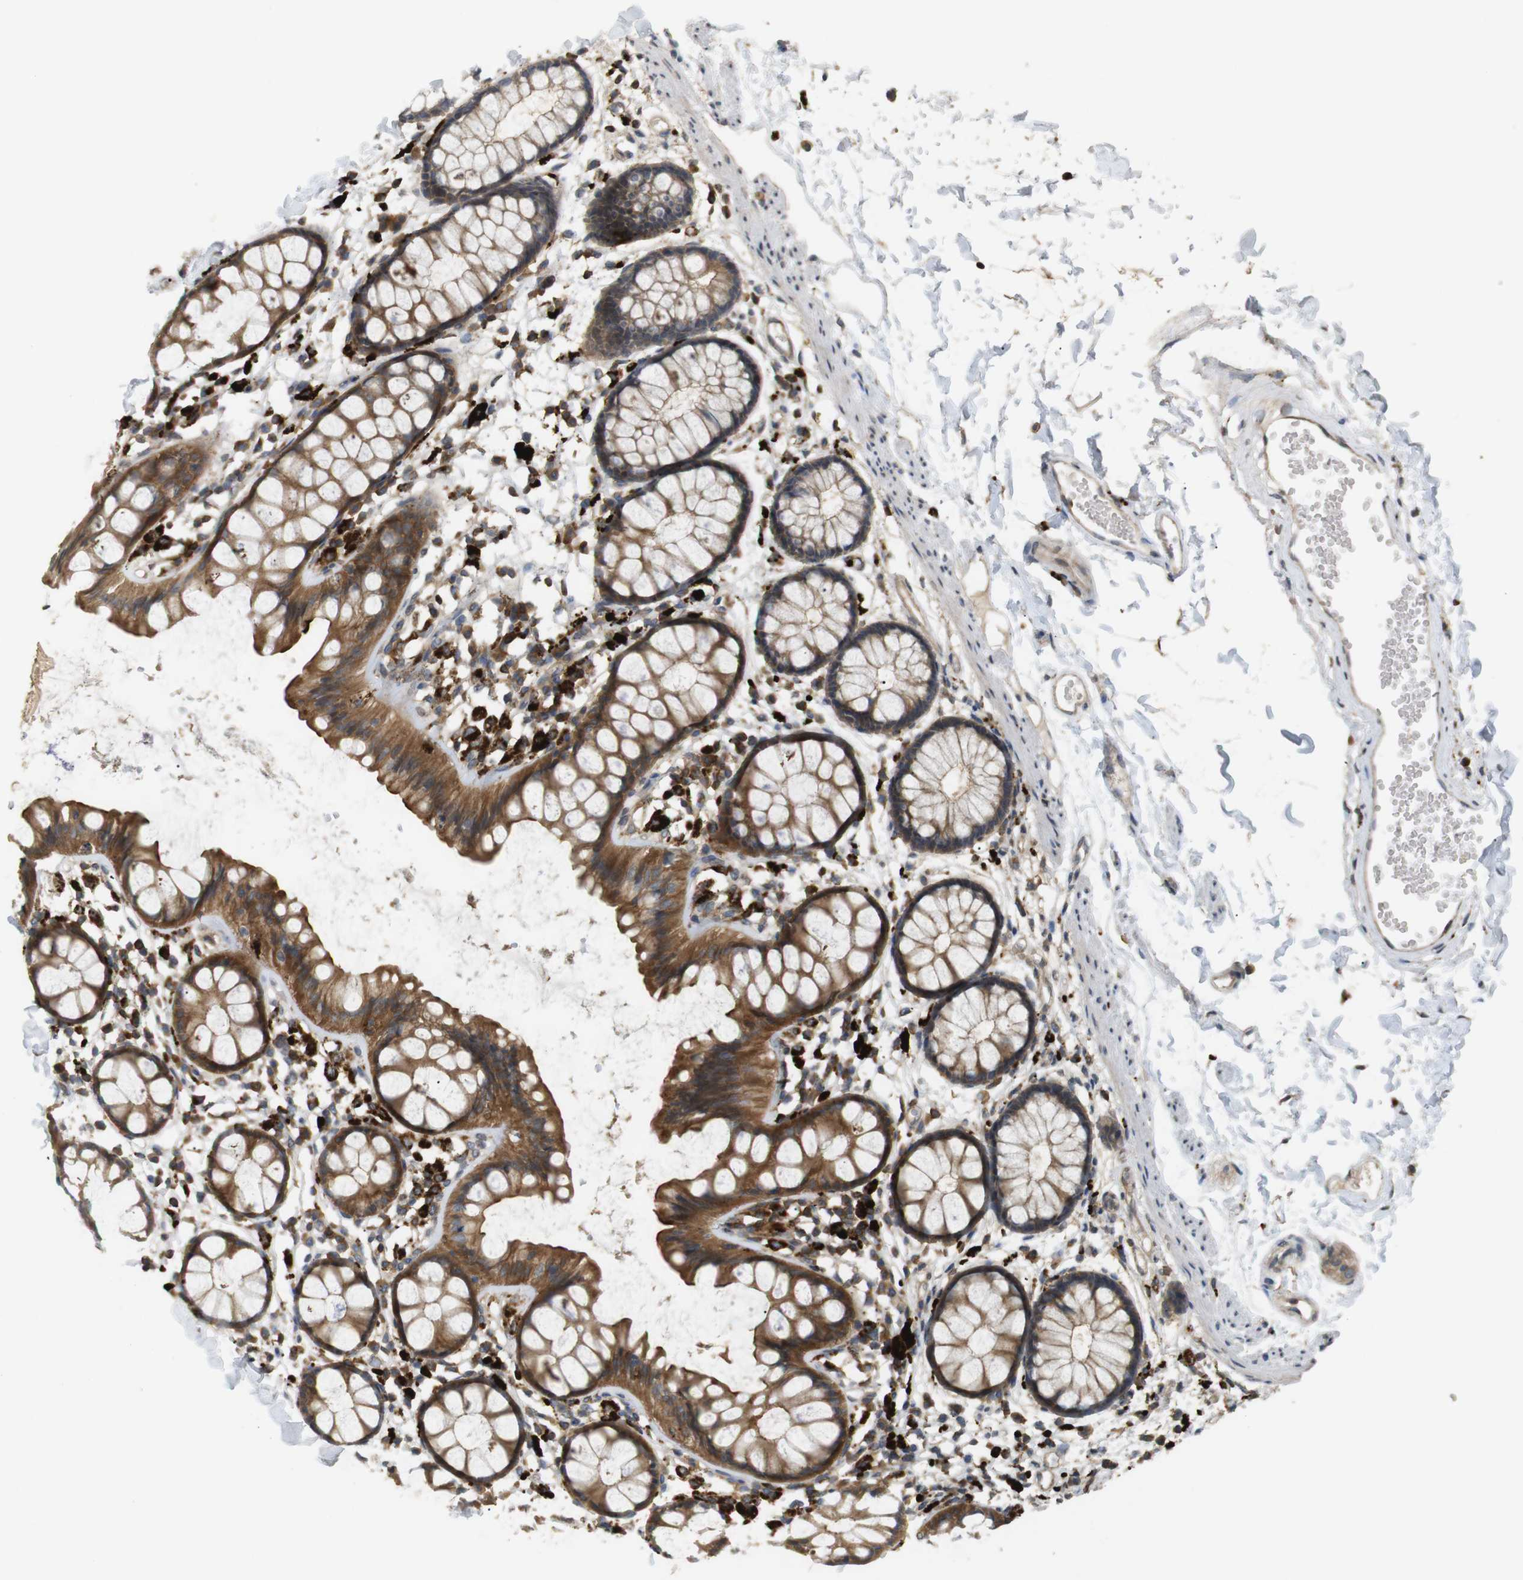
{"staining": {"intensity": "strong", "quantity": ">75%", "location": "cytoplasmic/membranous"}, "tissue": "rectum", "cell_type": "Glandular cells", "image_type": "normal", "snomed": [{"axis": "morphology", "description": "Normal tissue, NOS"}, {"axis": "topography", "description": "Rectum"}], "caption": "Immunohistochemical staining of normal rectum demonstrates >75% levels of strong cytoplasmic/membranous protein staining in approximately >75% of glandular cells.", "gene": "KSR1", "patient": {"sex": "female", "age": 66}}